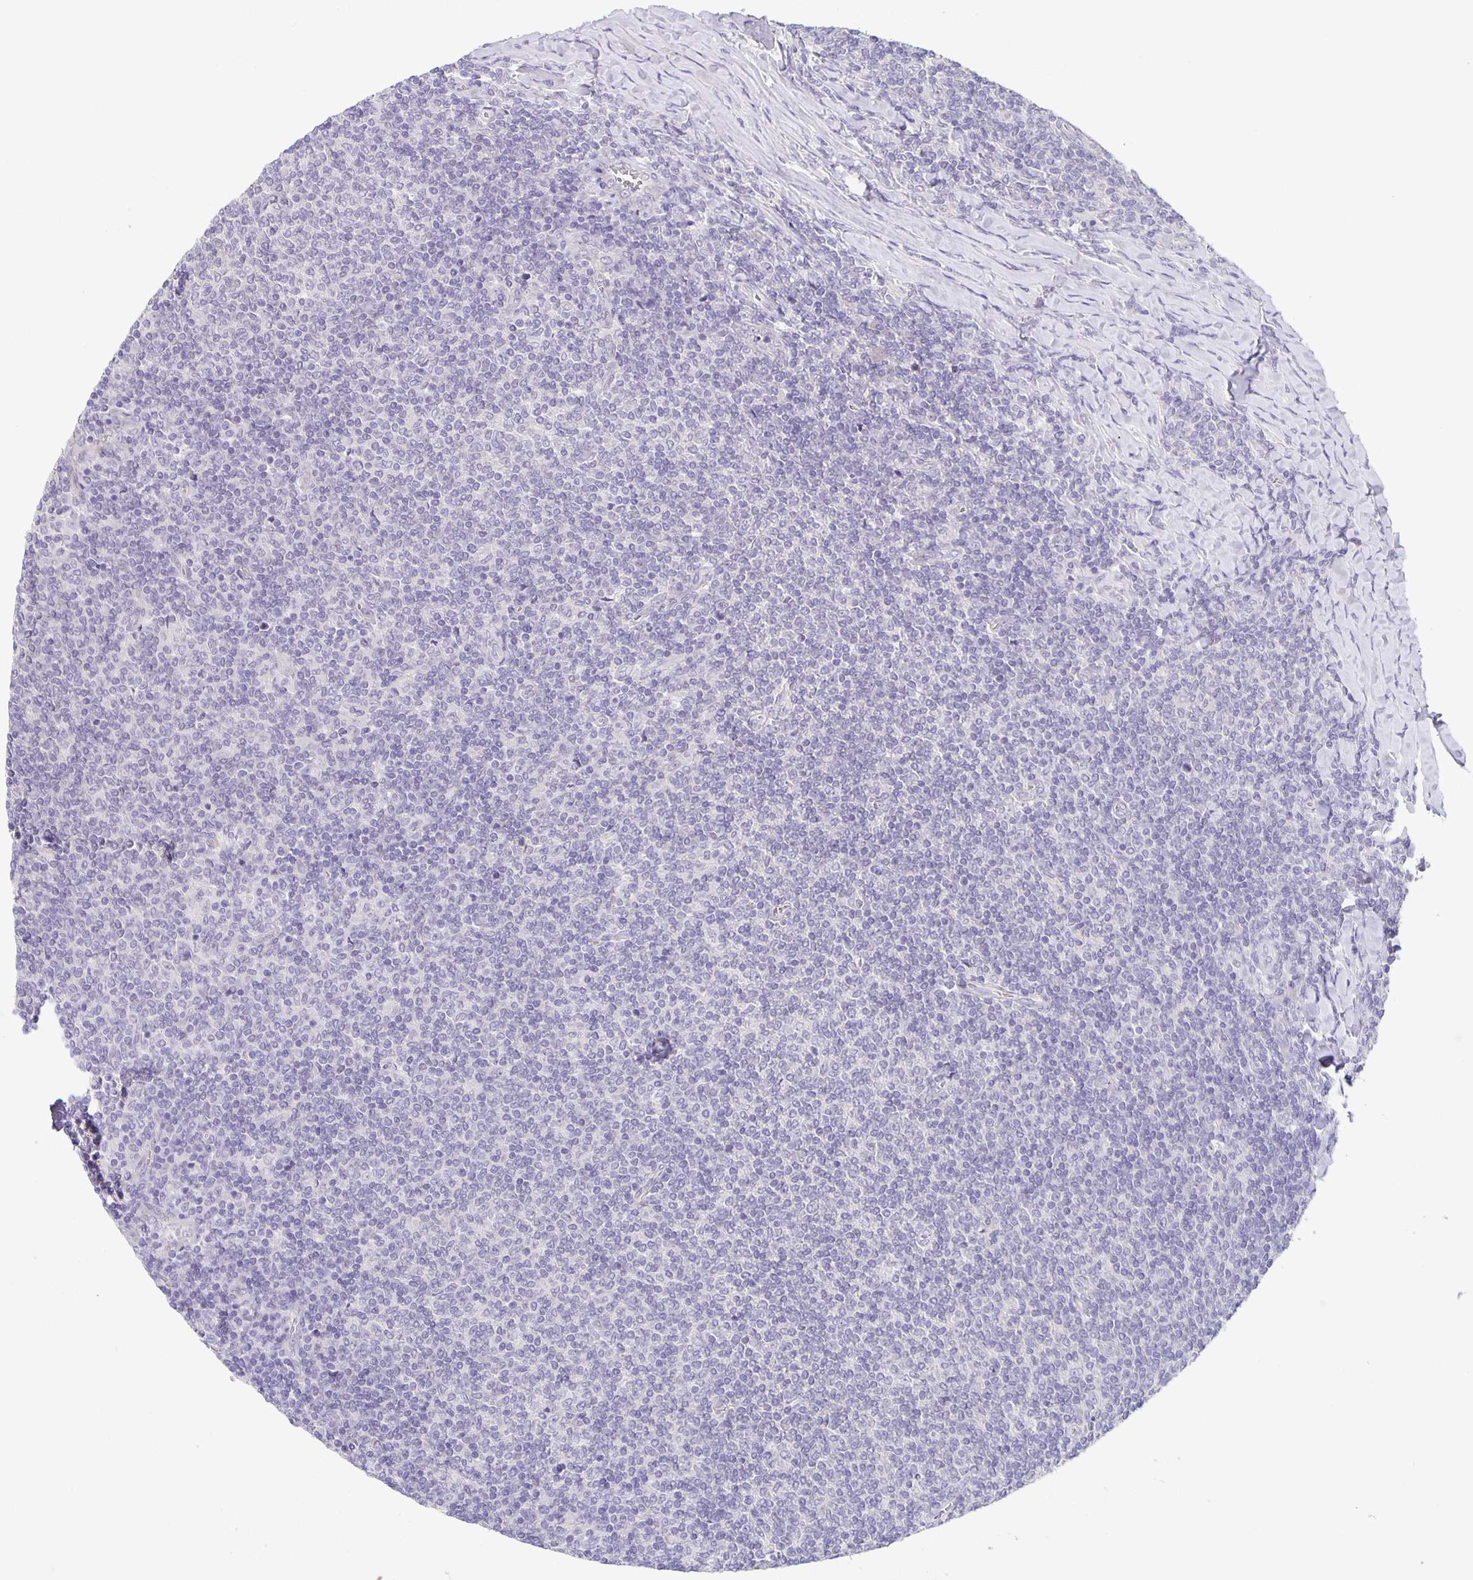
{"staining": {"intensity": "negative", "quantity": "none", "location": "none"}, "tissue": "lymphoma", "cell_type": "Tumor cells", "image_type": "cancer", "snomed": [{"axis": "morphology", "description": "Malignant lymphoma, non-Hodgkin's type, Low grade"}, {"axis": "topography", "description": "Lymph node"}], "caption": "Immunohistochemistry of human malignant lymphoma, non-Hodgkin's type (low-grade) shows no staining in tumor cells.", "gene": "PTPN3", "patient": {"sex": "male", "age": 52}}